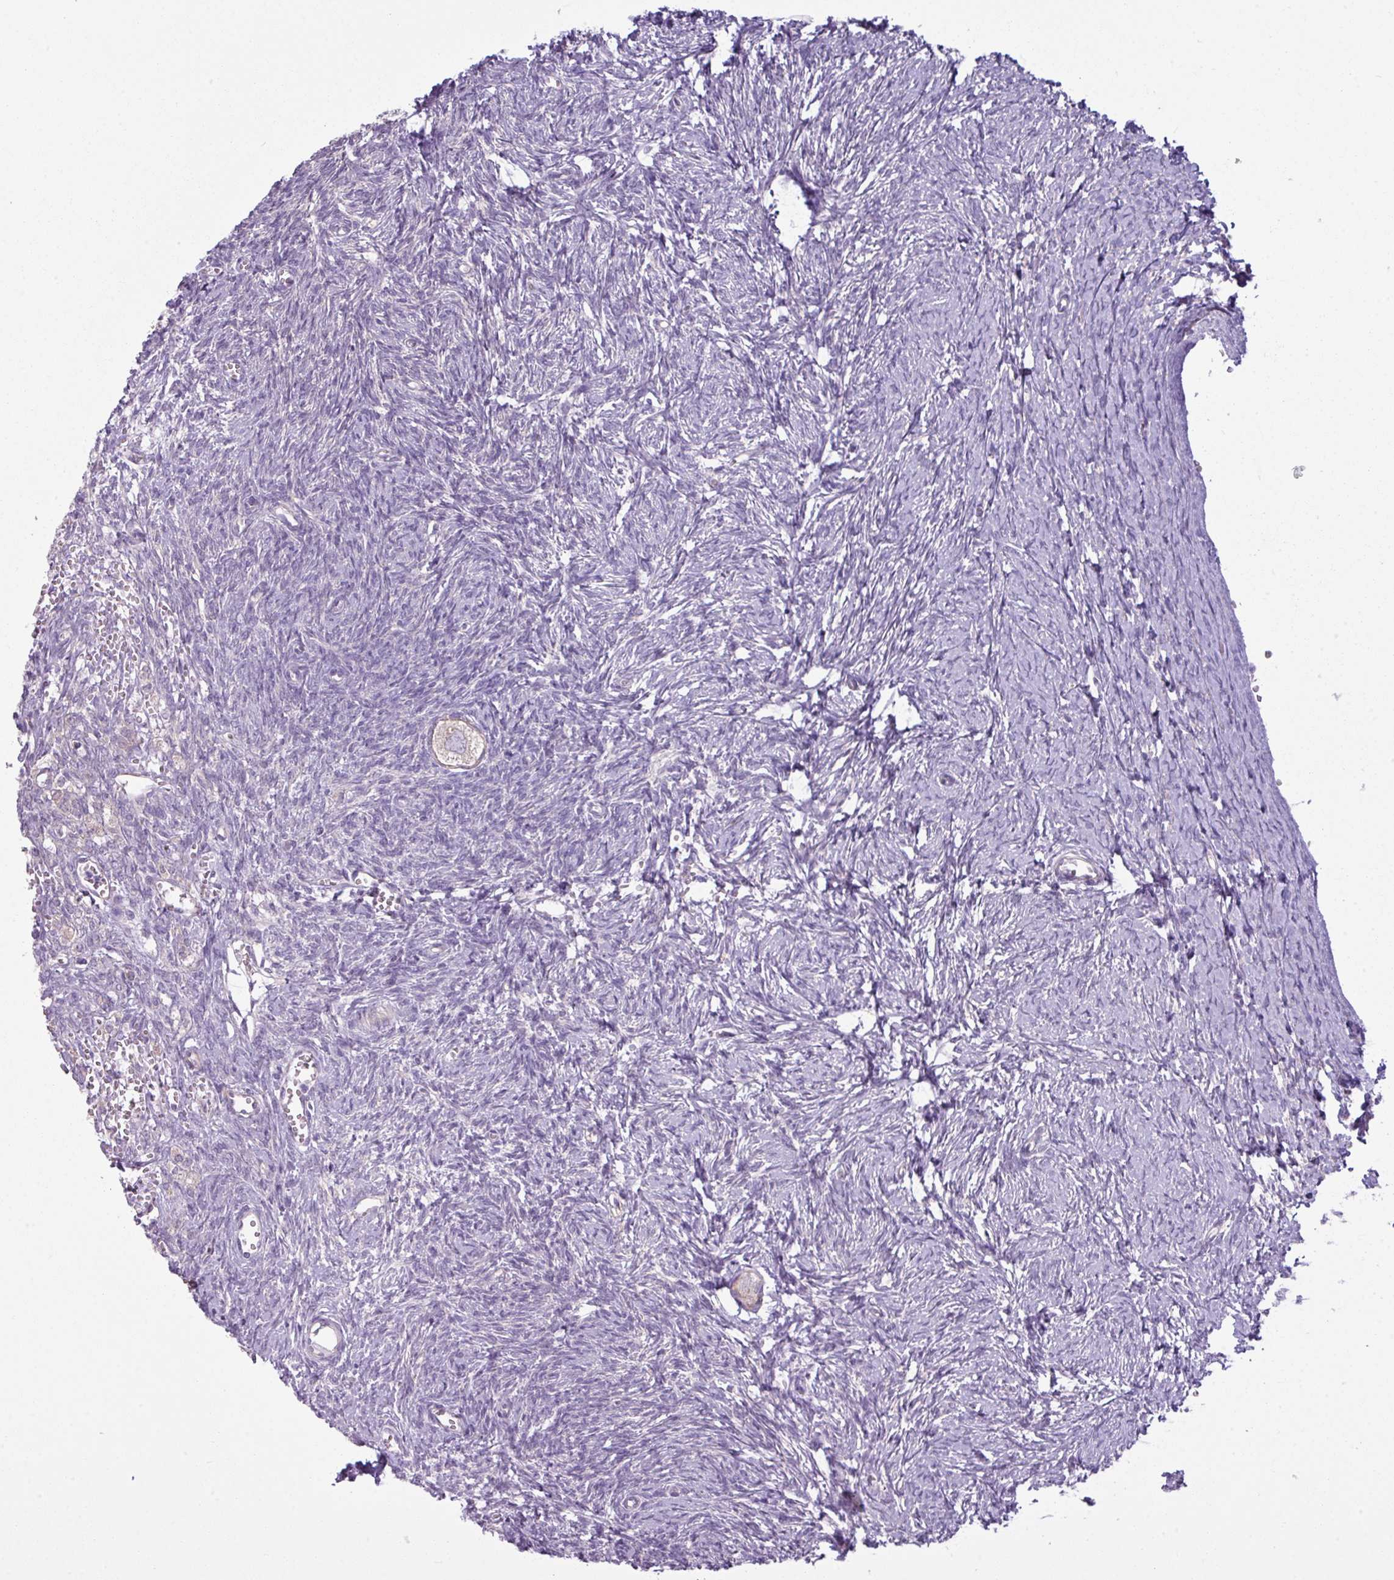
{"staining": {"intensity": "negative", "quantity": "none", "location": "none"}, "tissue": "ovary", "cell_type": "Follicle cells", "image_type": "normal", "snomed": [{"axis": "morphology", "description": "Normal tissue, NOS"}, {"axis": "topography", "description": "Ovary"}], "caption": "This is an immunohistochemistry image of normal human ovary. There is no staining in follicle cells.", "gene": "CAMK2A", "patient": {"sex": "female", "age": 39}}